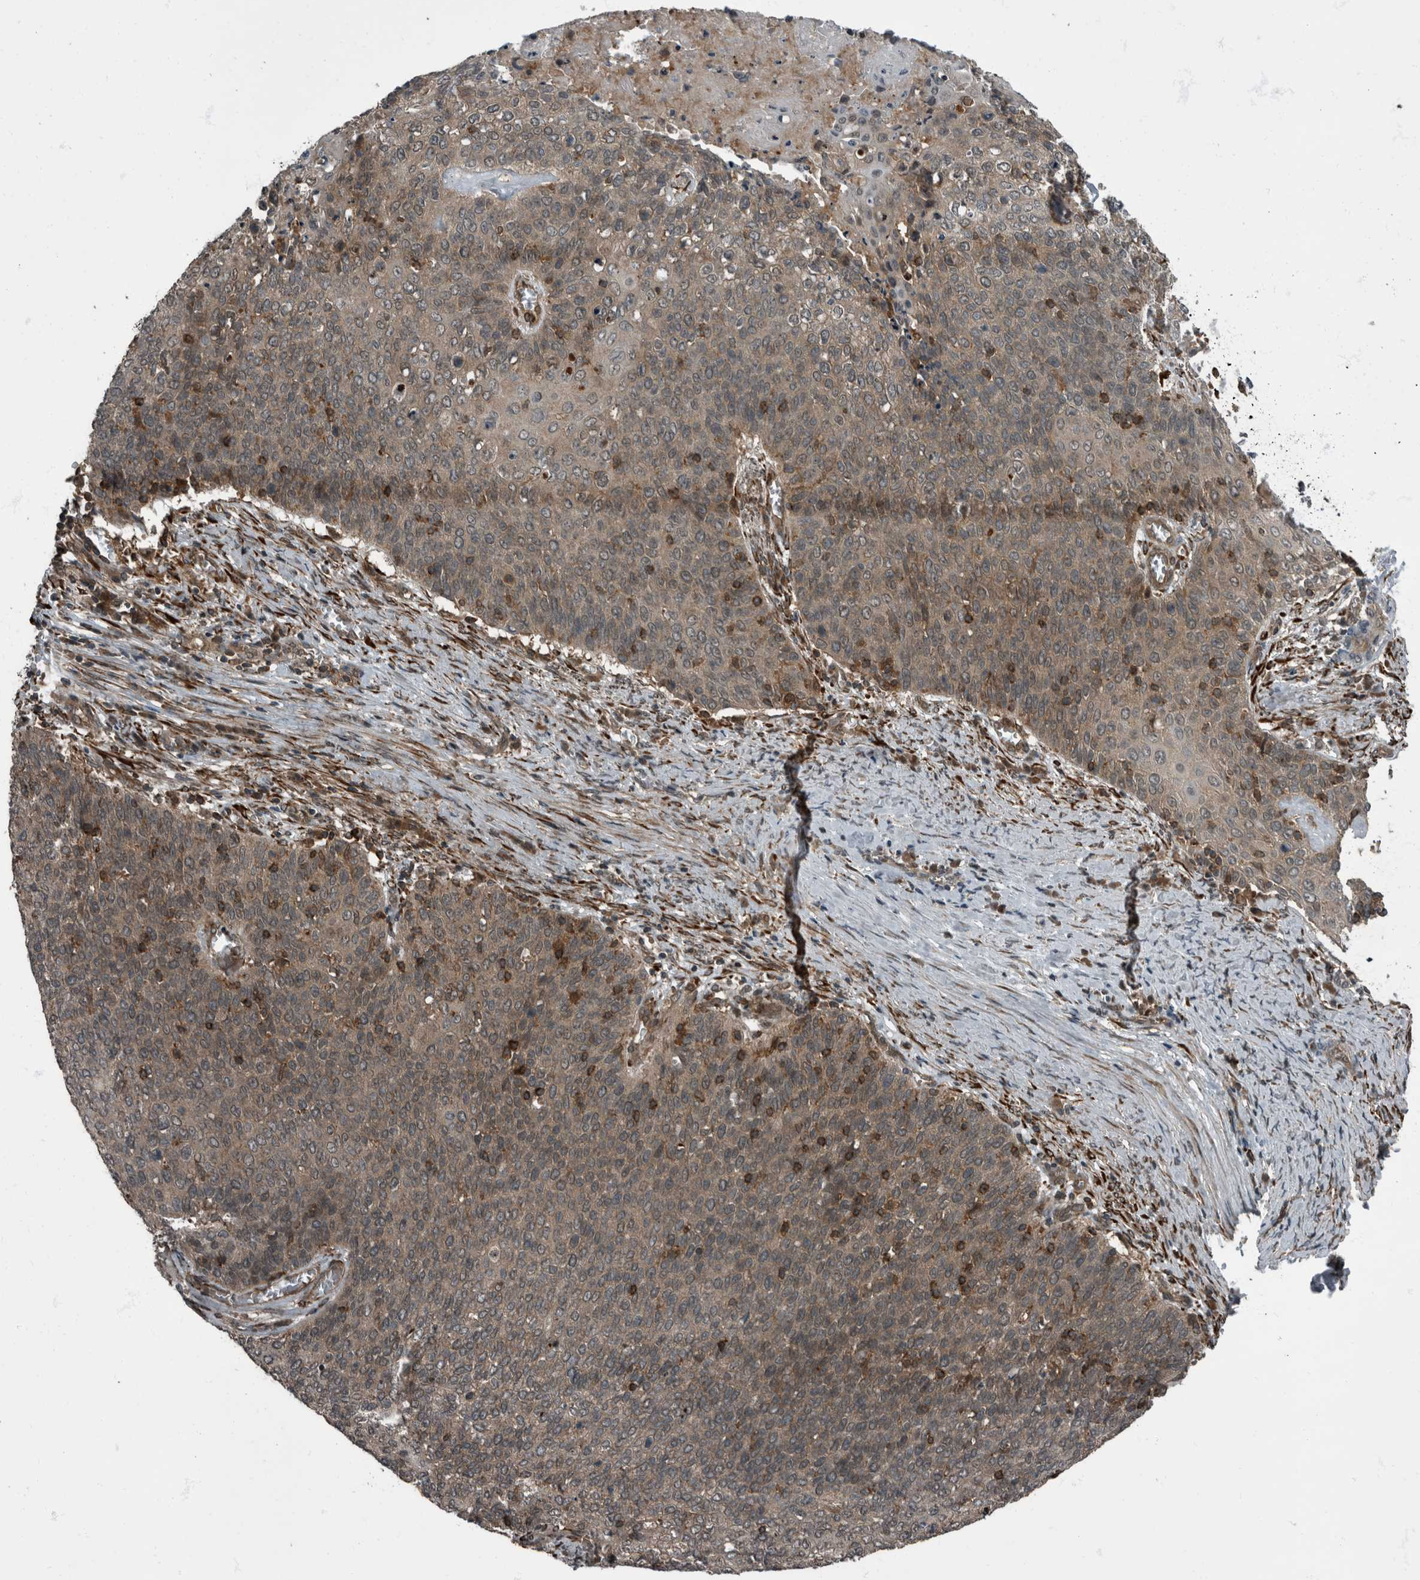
{"staining": {"intensity": "weak", "quantity": ">75%", "location": "cytoplasmic/membranous"}, "tissue": "cervical cancer", "cell_type": "Tumor cells", "image_type": "cancer", "snomed": [{"axis": "morphology", "description": "Squamous cell carcinoma, NOS"}, {"axis": "topography", "description": "Cervix"}], "caption": "DAB (3,3'-diaminobenzidine) immunohistochemical staining of squamous cell carcinoma (cervical) demonstrates weak cytoplasmic/membranous protein expression in about >75% of tumor cells.", "gene": "RABGGTB", "patient": {"sex": "female", "age": 39}}